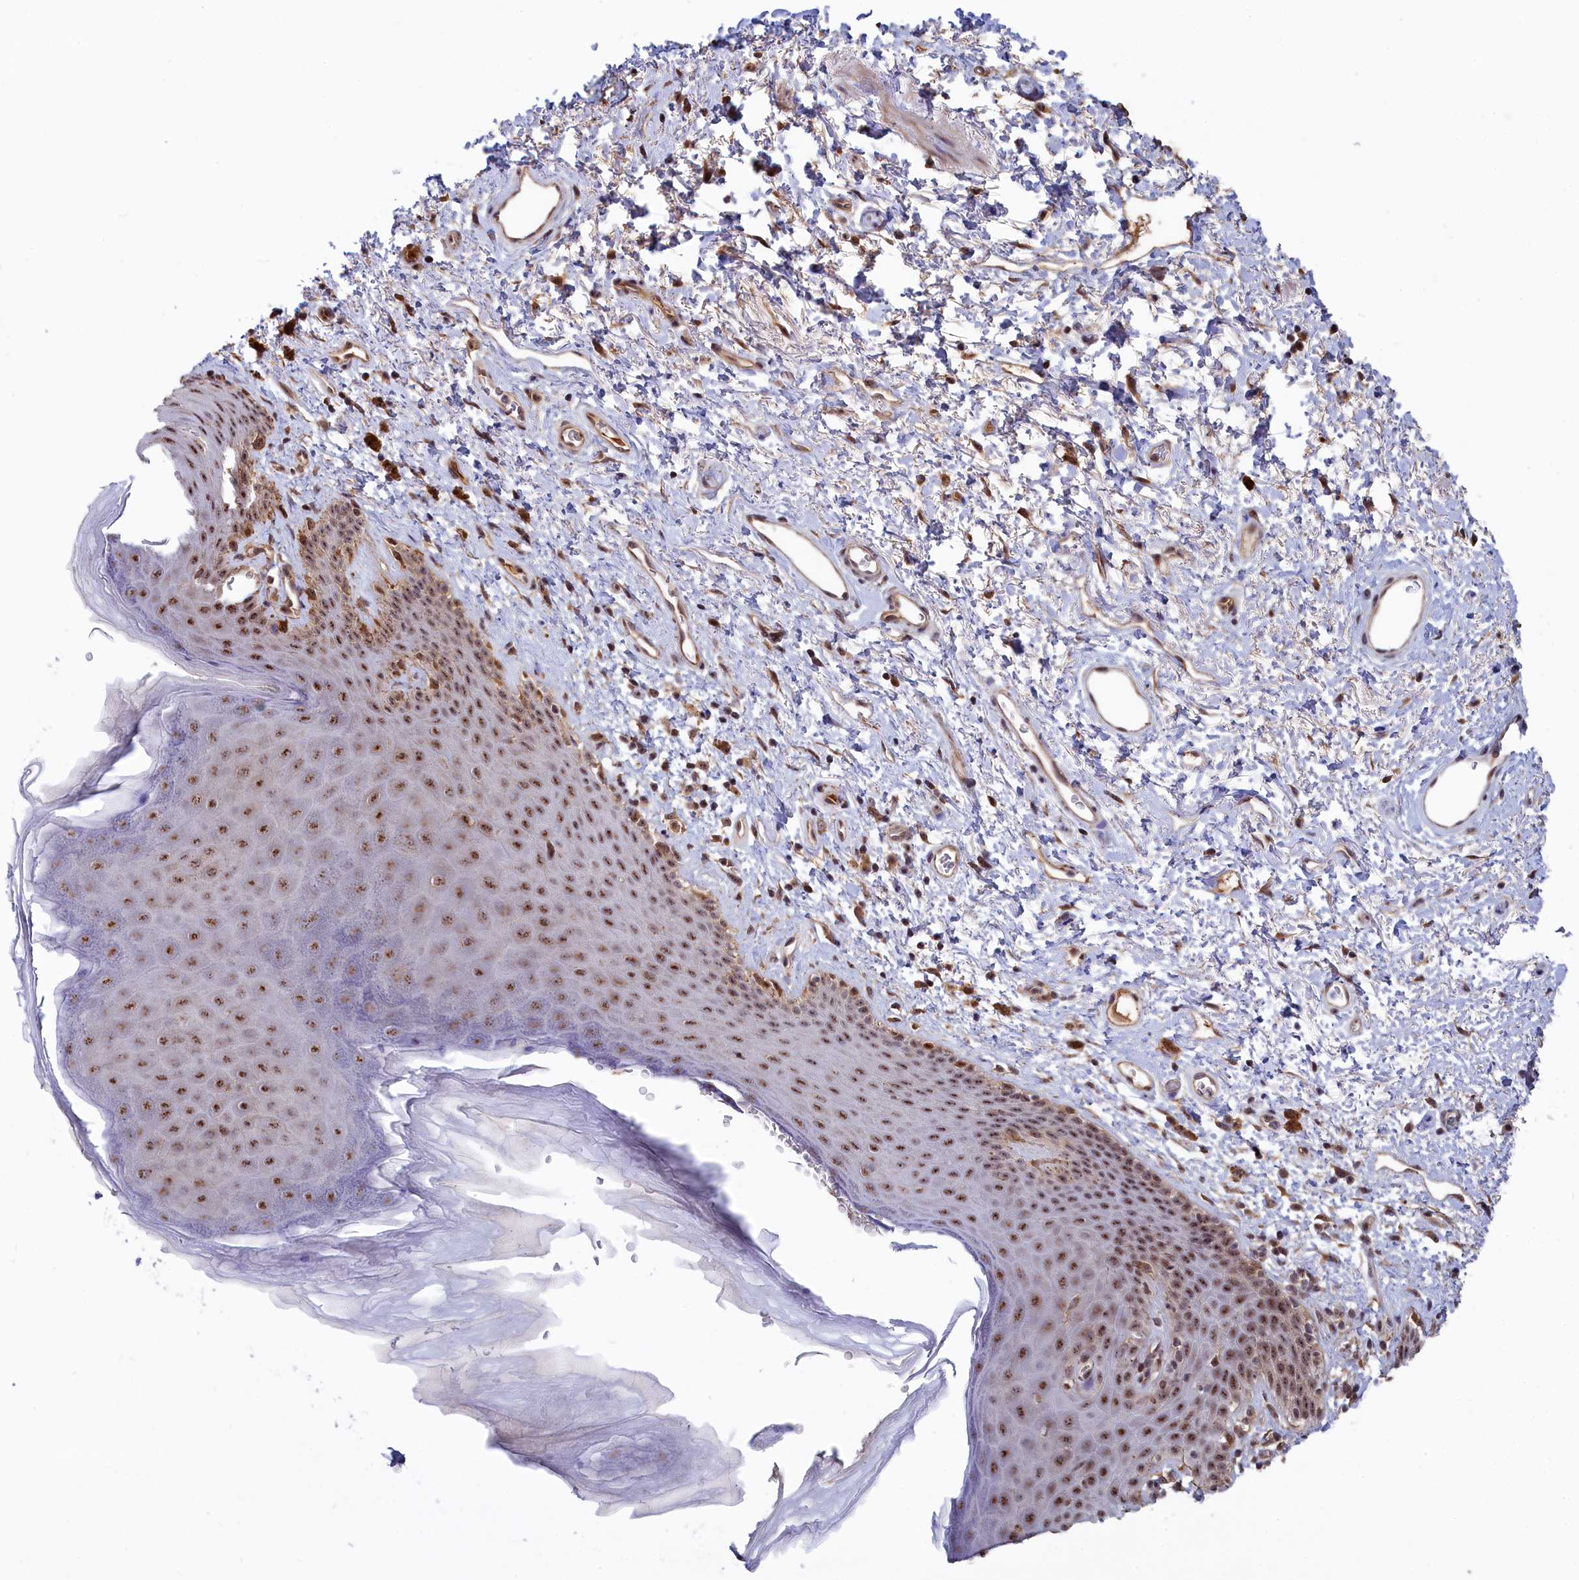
{"staining": {"intensity": "moderate", "quantity": ">75%", "location": "nuclear"}, "tissue": "skin", "cell_type": "Epidermal cells", "image_type": "normal", "snomed": [{"axis": "morphology", "description": "Normal tissue, NOS"}, {"axis": "topography", "description": "Anal"}], "caption": "IHC of unremarkable human skin shows medium levels of moderate nuclear positivity in approximately >75% of epidermal cells. (Brightfield microscopy of DAB IHC at high magnification).", "gene": "TAB1", "patient": {"sex": "female", "age": 46}}